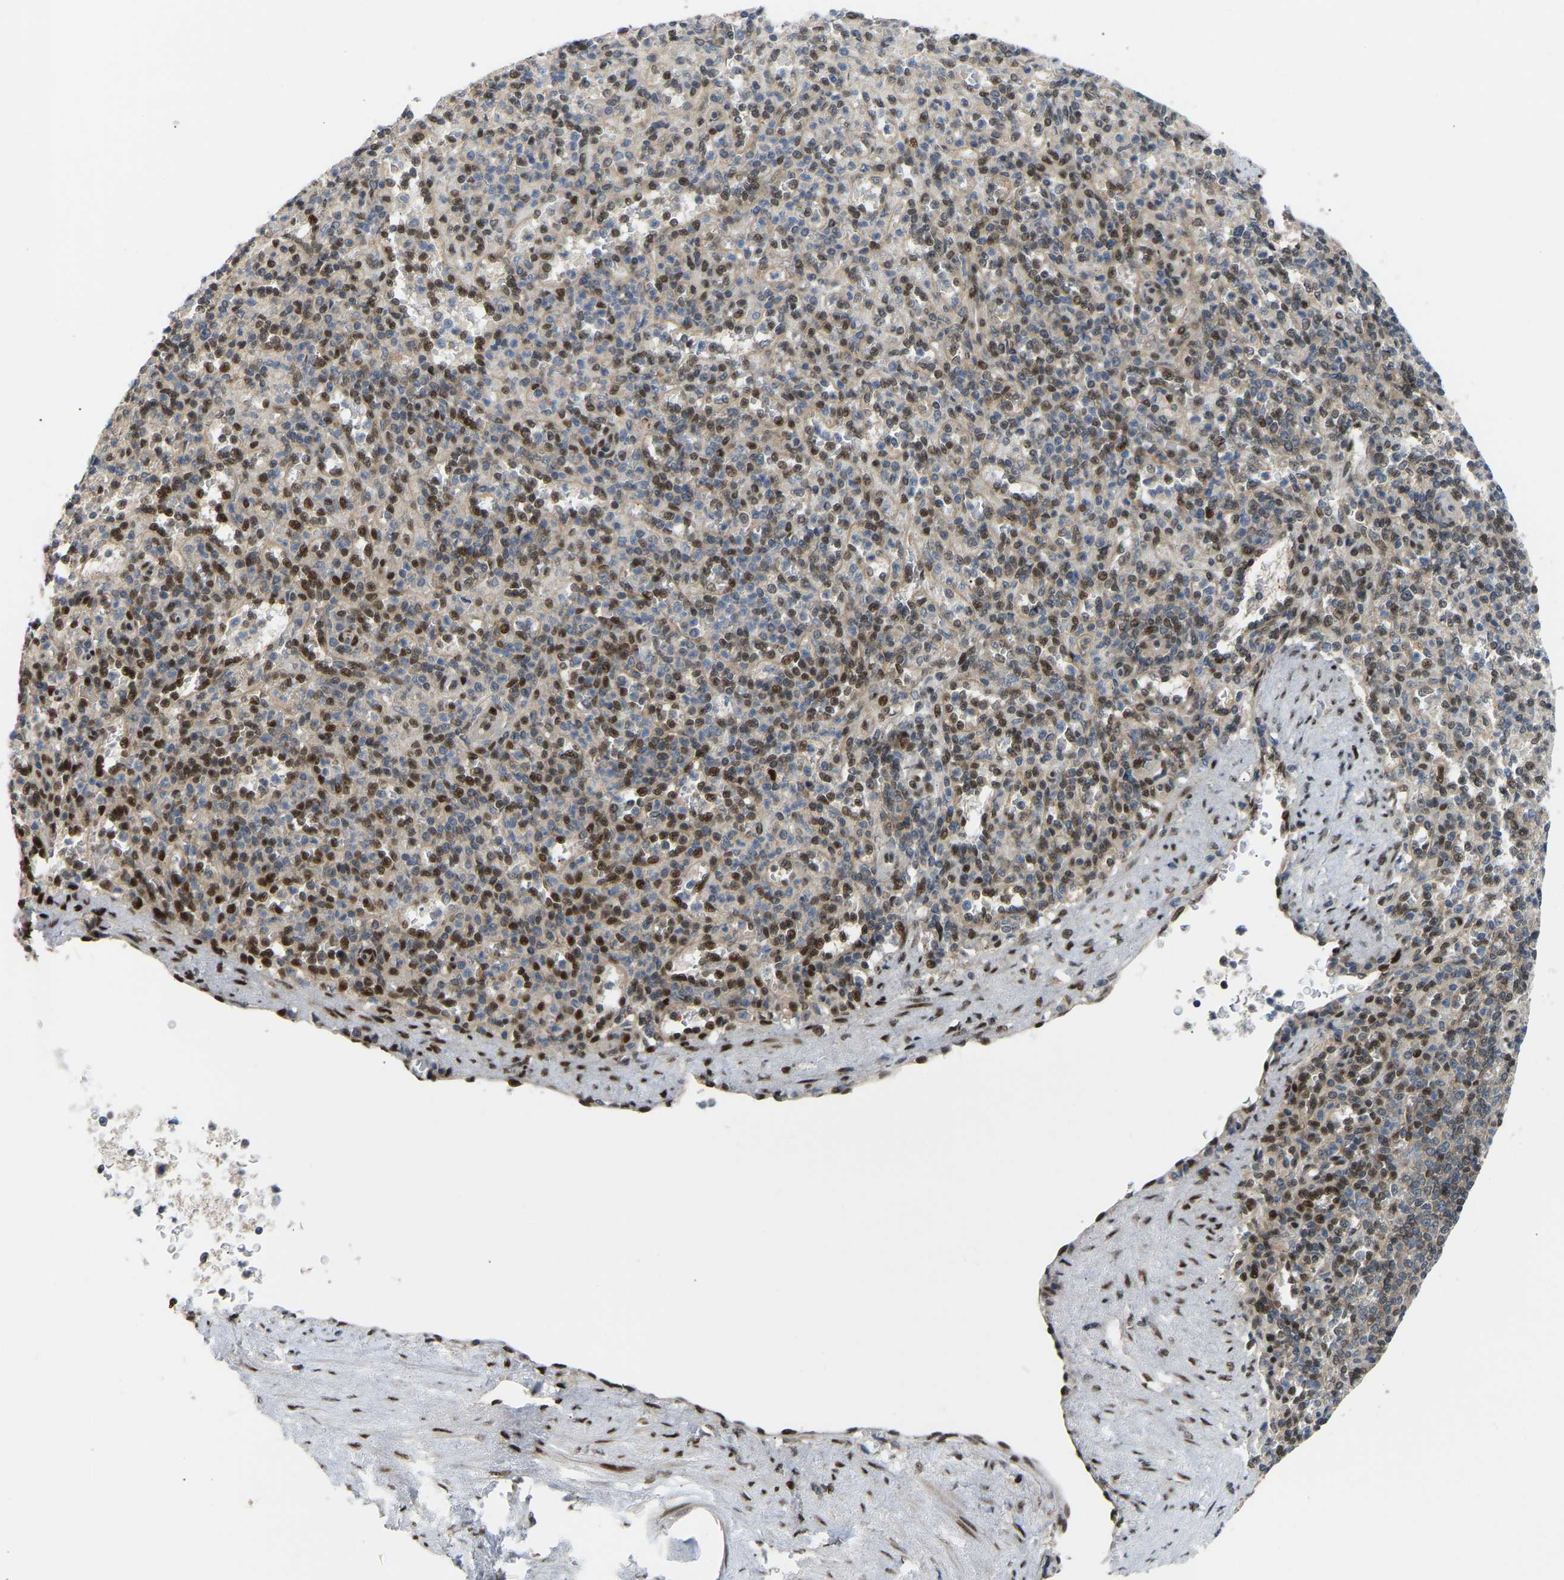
{"staining": {"intensity": "moderate", "quantity": "25%-75%", "location": "nuclear"}, "tissue": "spleen", "cell_type": "Cells in red pulp", "image_type": "normal", "snomed": [{"axis": "morphology", "description": "Normal tissue, NOS"}, {"axis": "topography", "description": "Spleen"}], "caption": "Spleen stained with DAB immunohistochemistry displays medium levels of moderate nuclear expression in about 25%-75% of cells in red pulp.", "gene": "SSBP2", "patient": {"sex": "female", "age": 74}}